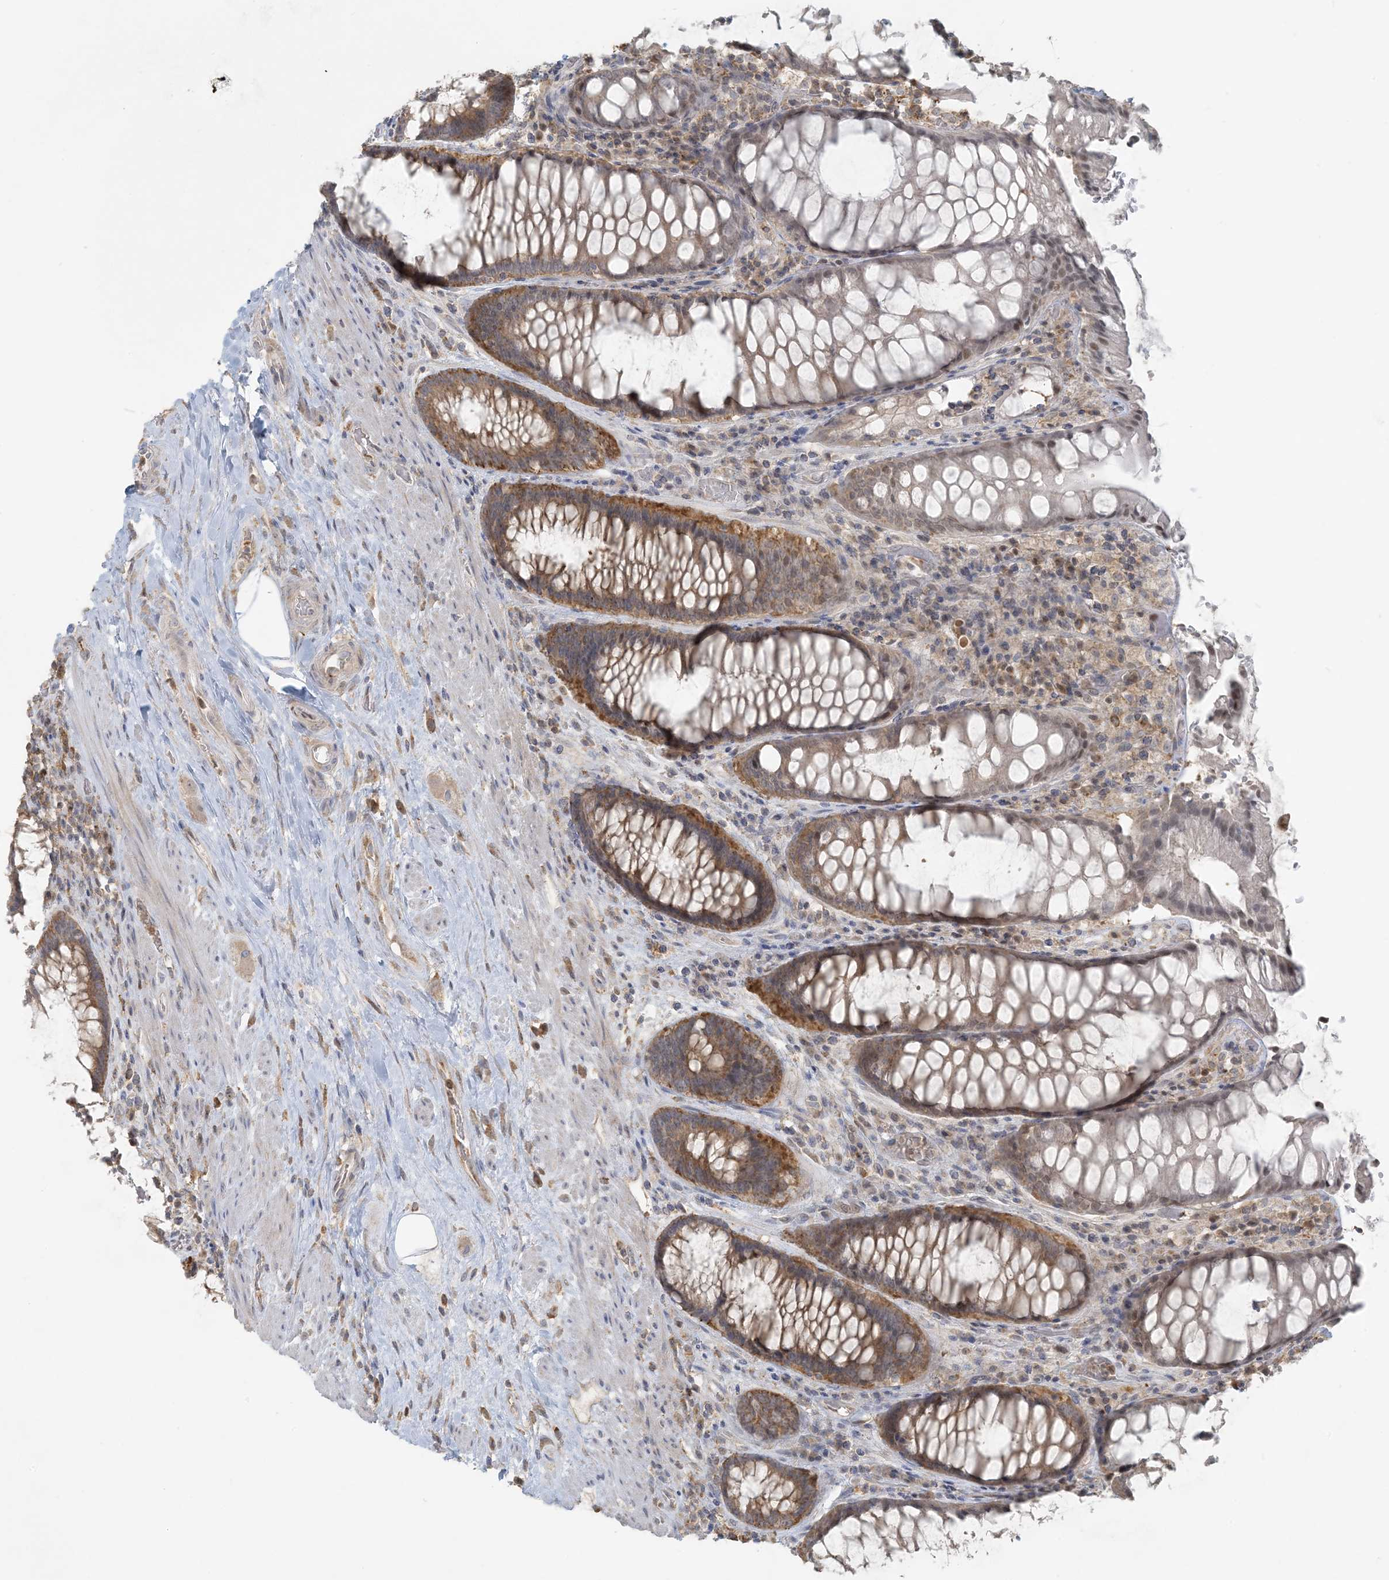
{"staining": {"intensity": "moderate", "quantity": ">75%", "location": "cytoplasmic/membranous"}, "tissue": "rectum", "cell_type": "Glandular cells", "image_type": "normal", "snomed": [{"axis": "morphology", "description": "Normal tissue, NOS"}, {"axis": "topography", "description": "Rectum"}], "caption": "Moderate cytoplasmic/membranous staining is identified in about >75% of glandular cells in benign rectum.", "gene": "HACL1", "patient": {"sex": "male", "age": 64}}